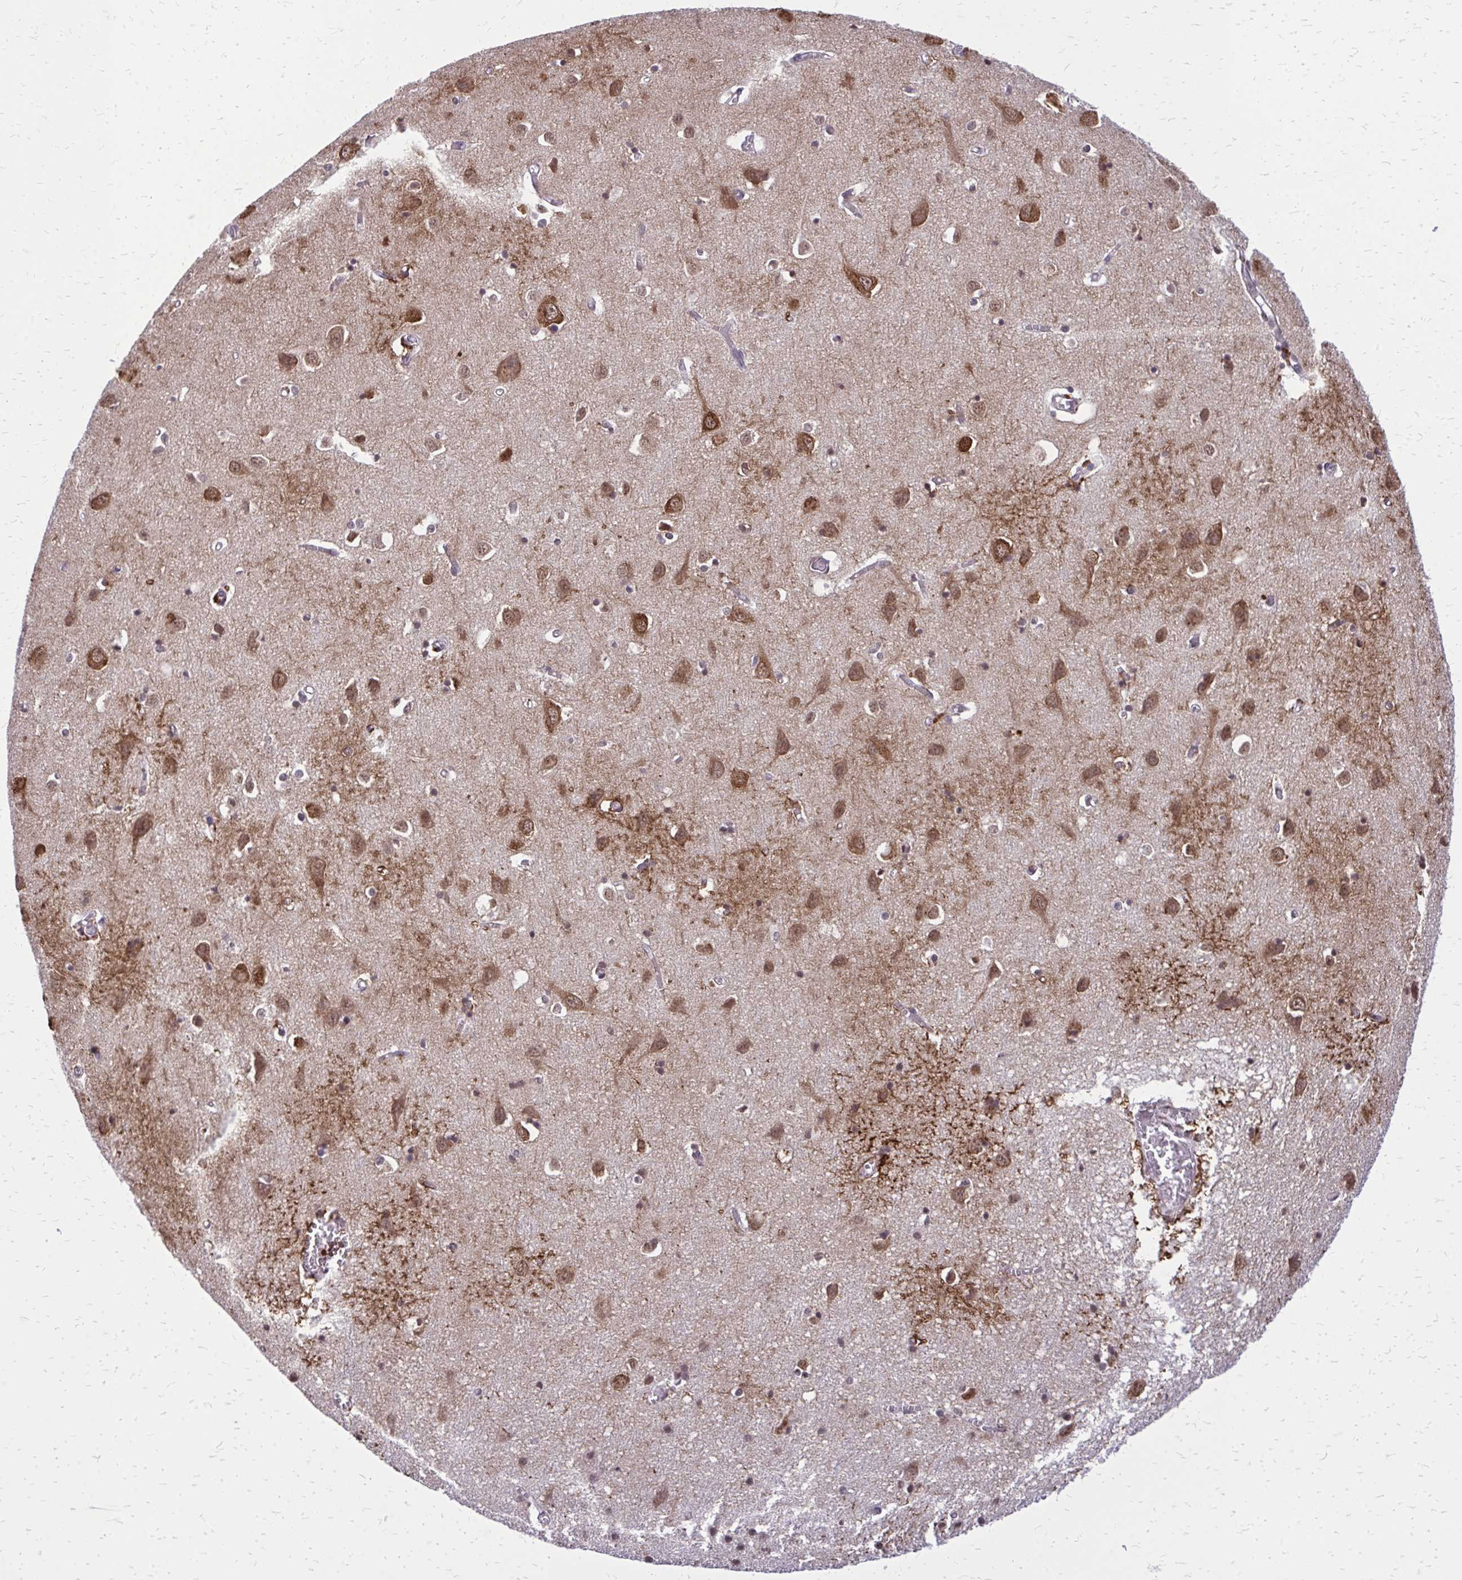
{"staining": {"intensity": "moderate", "quantity": "25%-75%", "location": "cytoplasmic/membranous"}, "tissue": "cerebral cortex", "cell_type": "Endothelial cells", "image_type": "normal", "snomed": [{"axis": "morphology", "description": "Normal tissue, NOS"}, {"axis": "topography", "description": "Cerebral cortex"}], "caption": "Immunohistochemical staining of benign cerebral cortex demonstrates 25%-75% levels of moderate cytoplasmic/membranous protein staining in approximately 25%-75% of endothelial cells. Nuclei are stained in blue.", "gene": "AKAP5", "patient": {"sex": "male", "age": 70}}